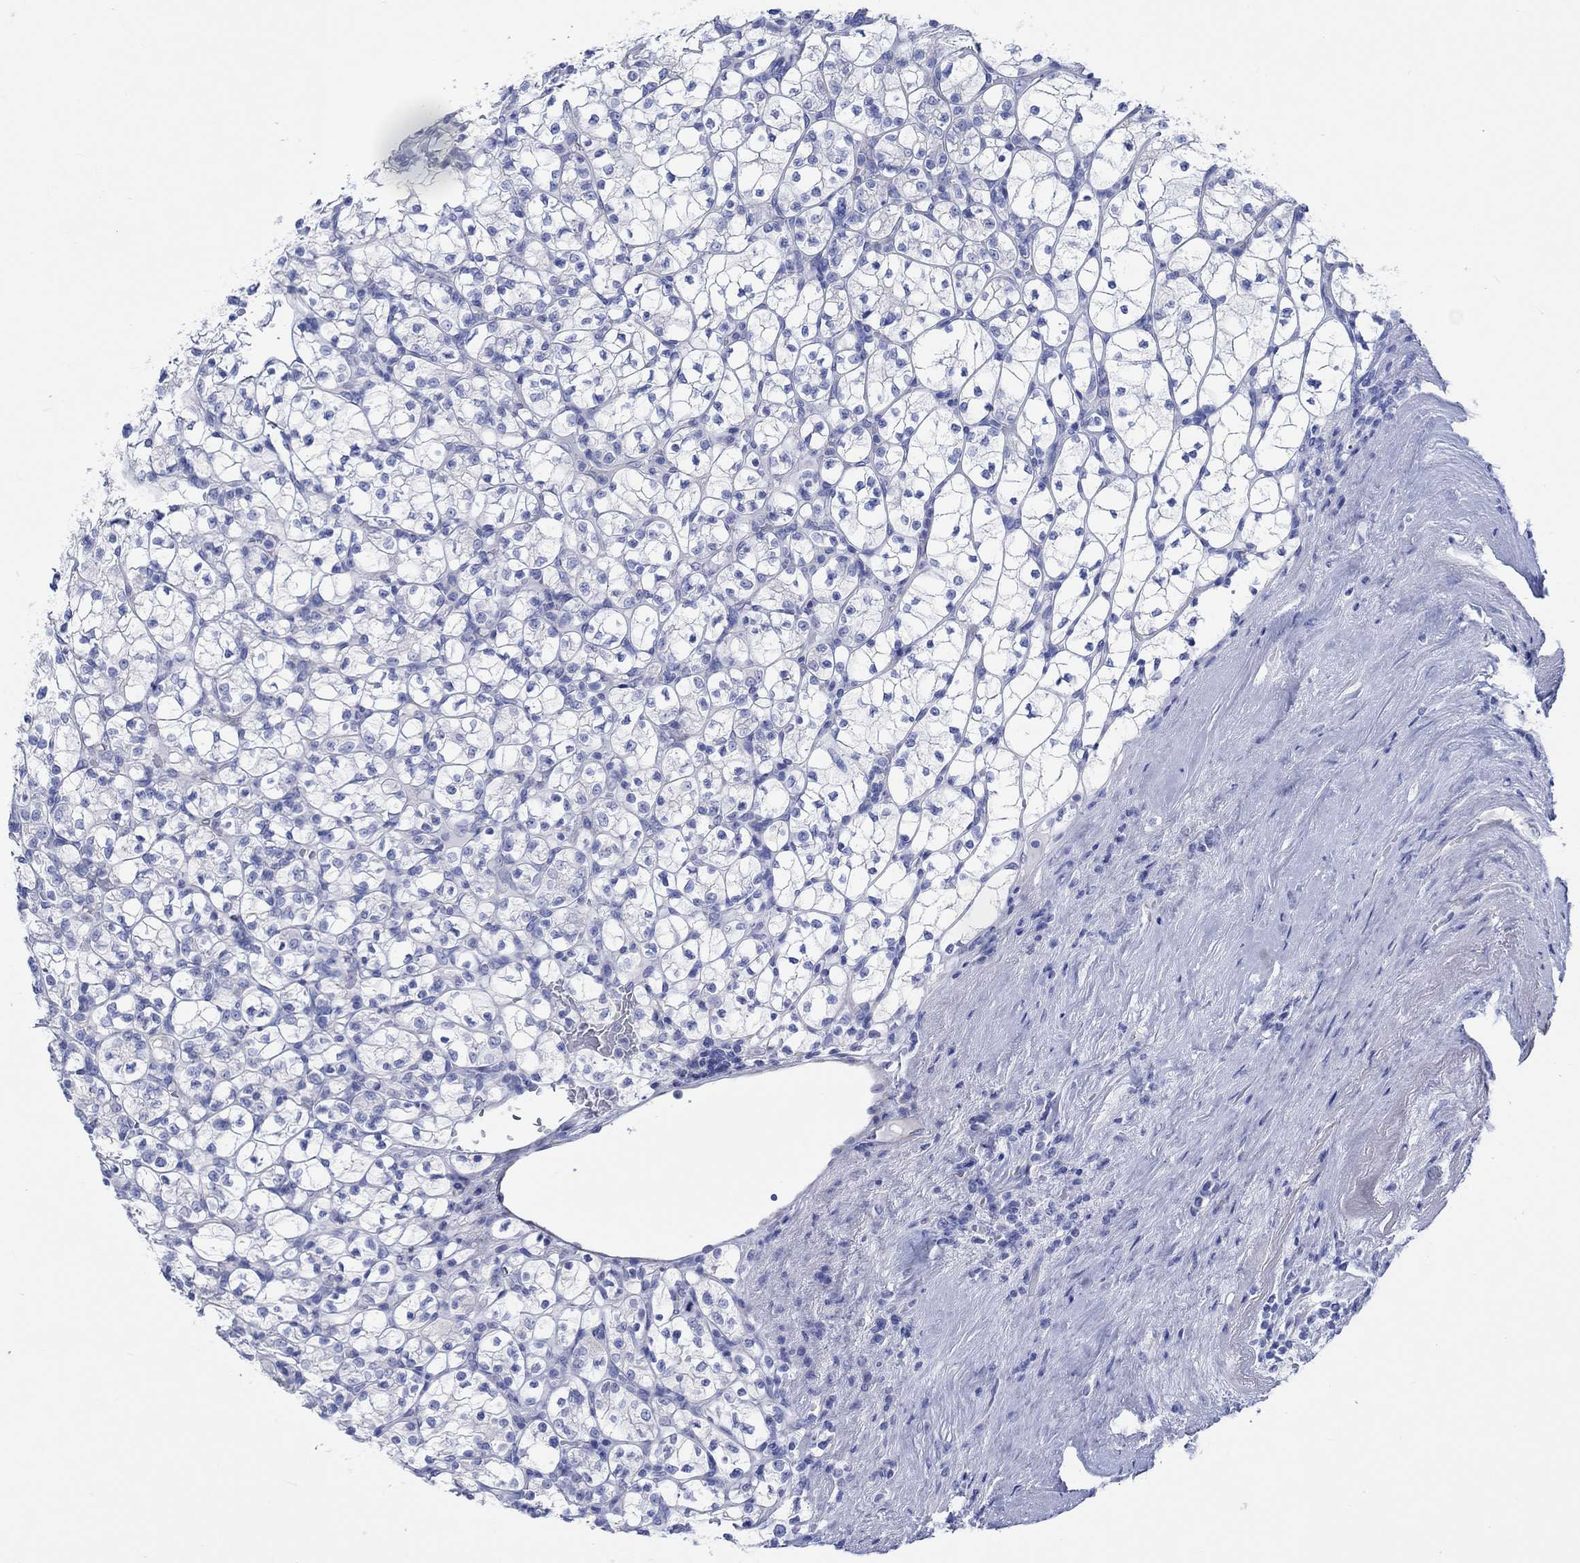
{"staining": {"intensity": "negative", "quantity": "none", "location": "none"}, "tissue": "renal cancer", "cell_type": "Tumor cells", "image_type": "cancer", "snomed": [{"axis": "morphology", "description": "Adenocarcinoma, NOS"}, {"axis": "topography", "description": "Kidney"}], "caption": "The photomicrograph shows no staining of tumor cells in adenocarcinoma (renal).", "gene": "CPLX2", "patient": {"sex": "female", "age": 89}}